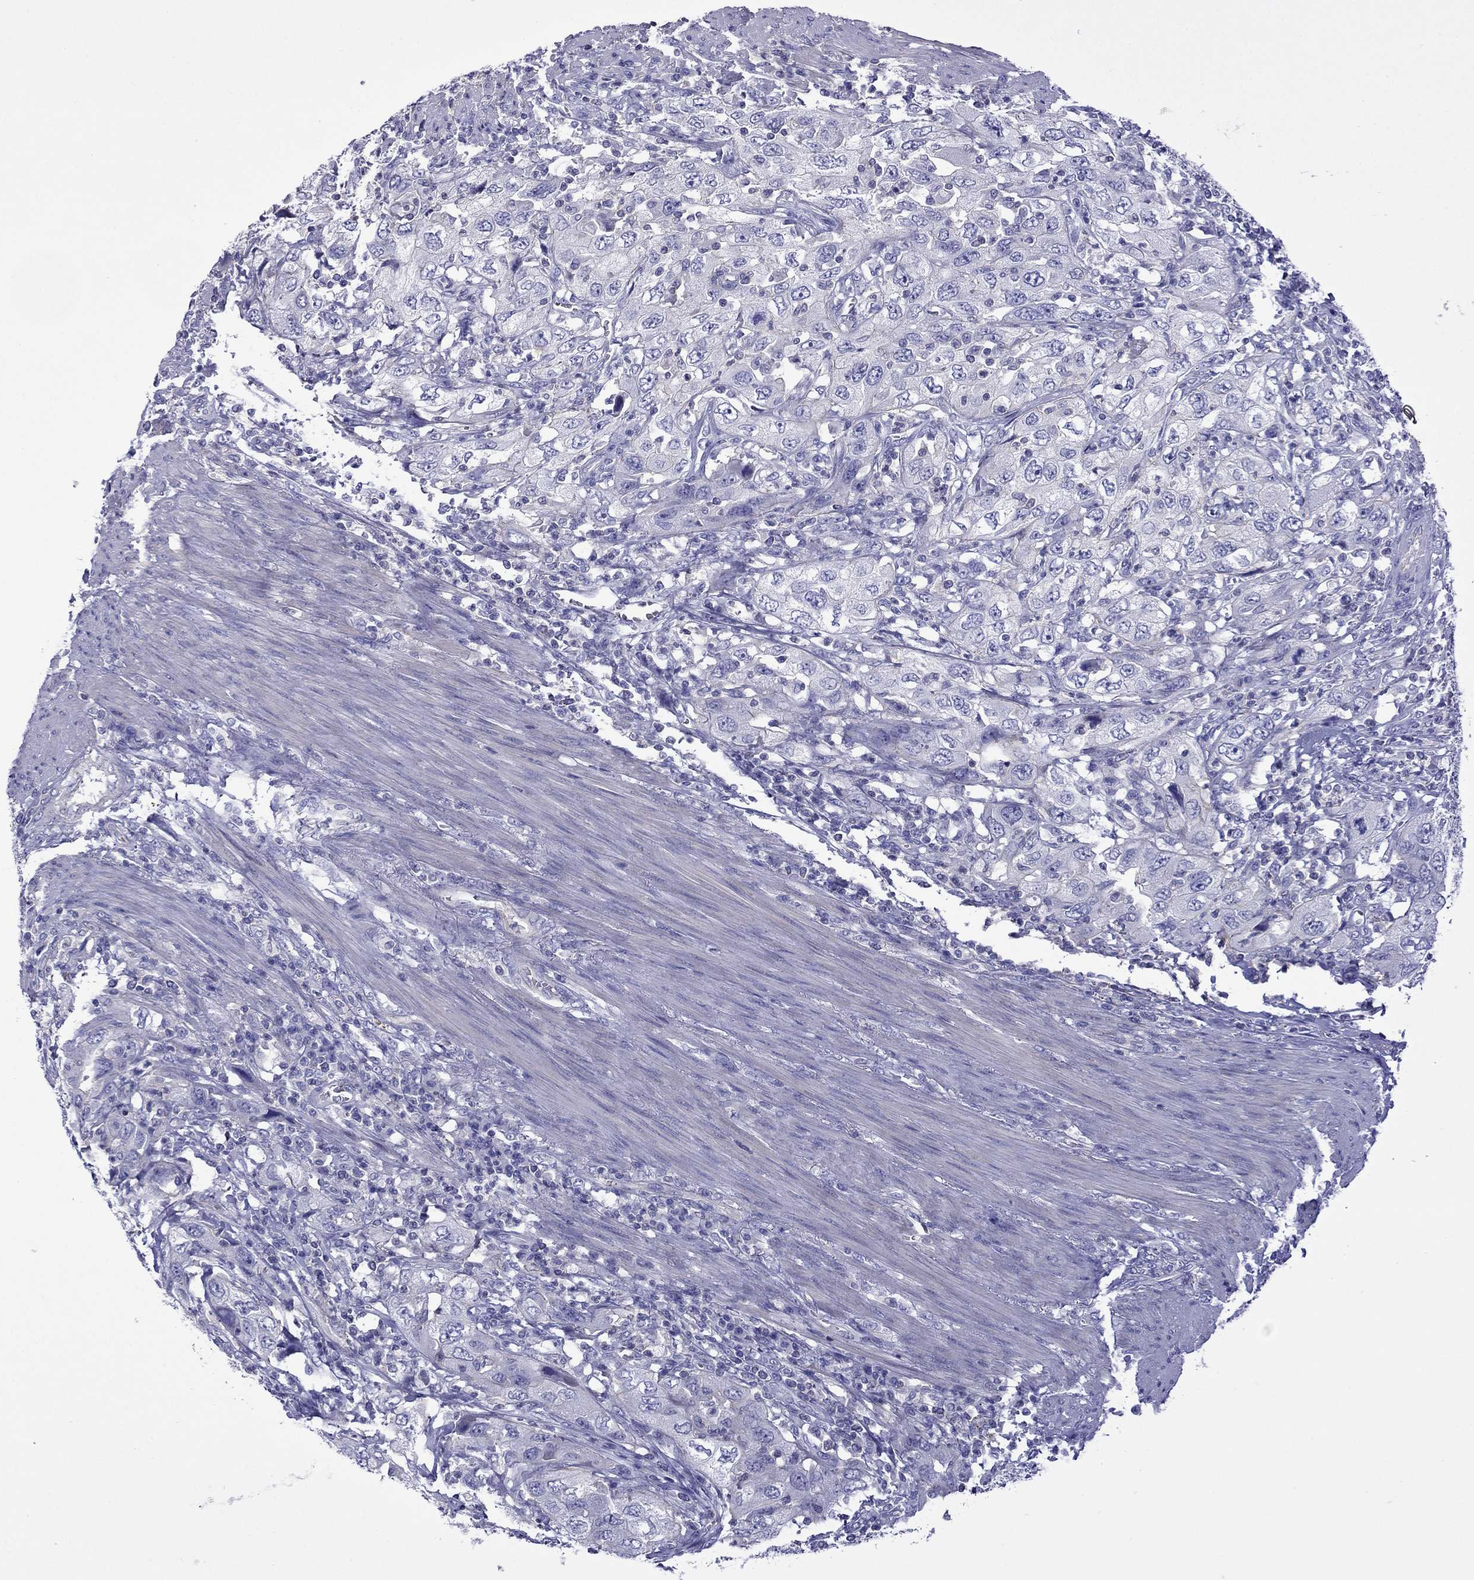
{"staining": {"intensity": "negative", "quantity": "none", "location": "none"}, "tissue": "urothelial cancer", "cell_type": "Tumor cells", "image_type": "cancer", "snomed": [{"axis": "morphology", "description": "Urothelial carcinoma, High grade"}, {"axis": "topography", "description": "Urinary bladder"}], "caption": "Immunohistochemical staining of human urothelial cancer exhibits no significant positivity in tumor cells. (Brightfield microscopy of DAB (3,3'-diaminobenzidine) immunohistochemistry (IHC) at high magnification).", "gene": "STAR", "patient": {"sex": "male", "age": 76}}